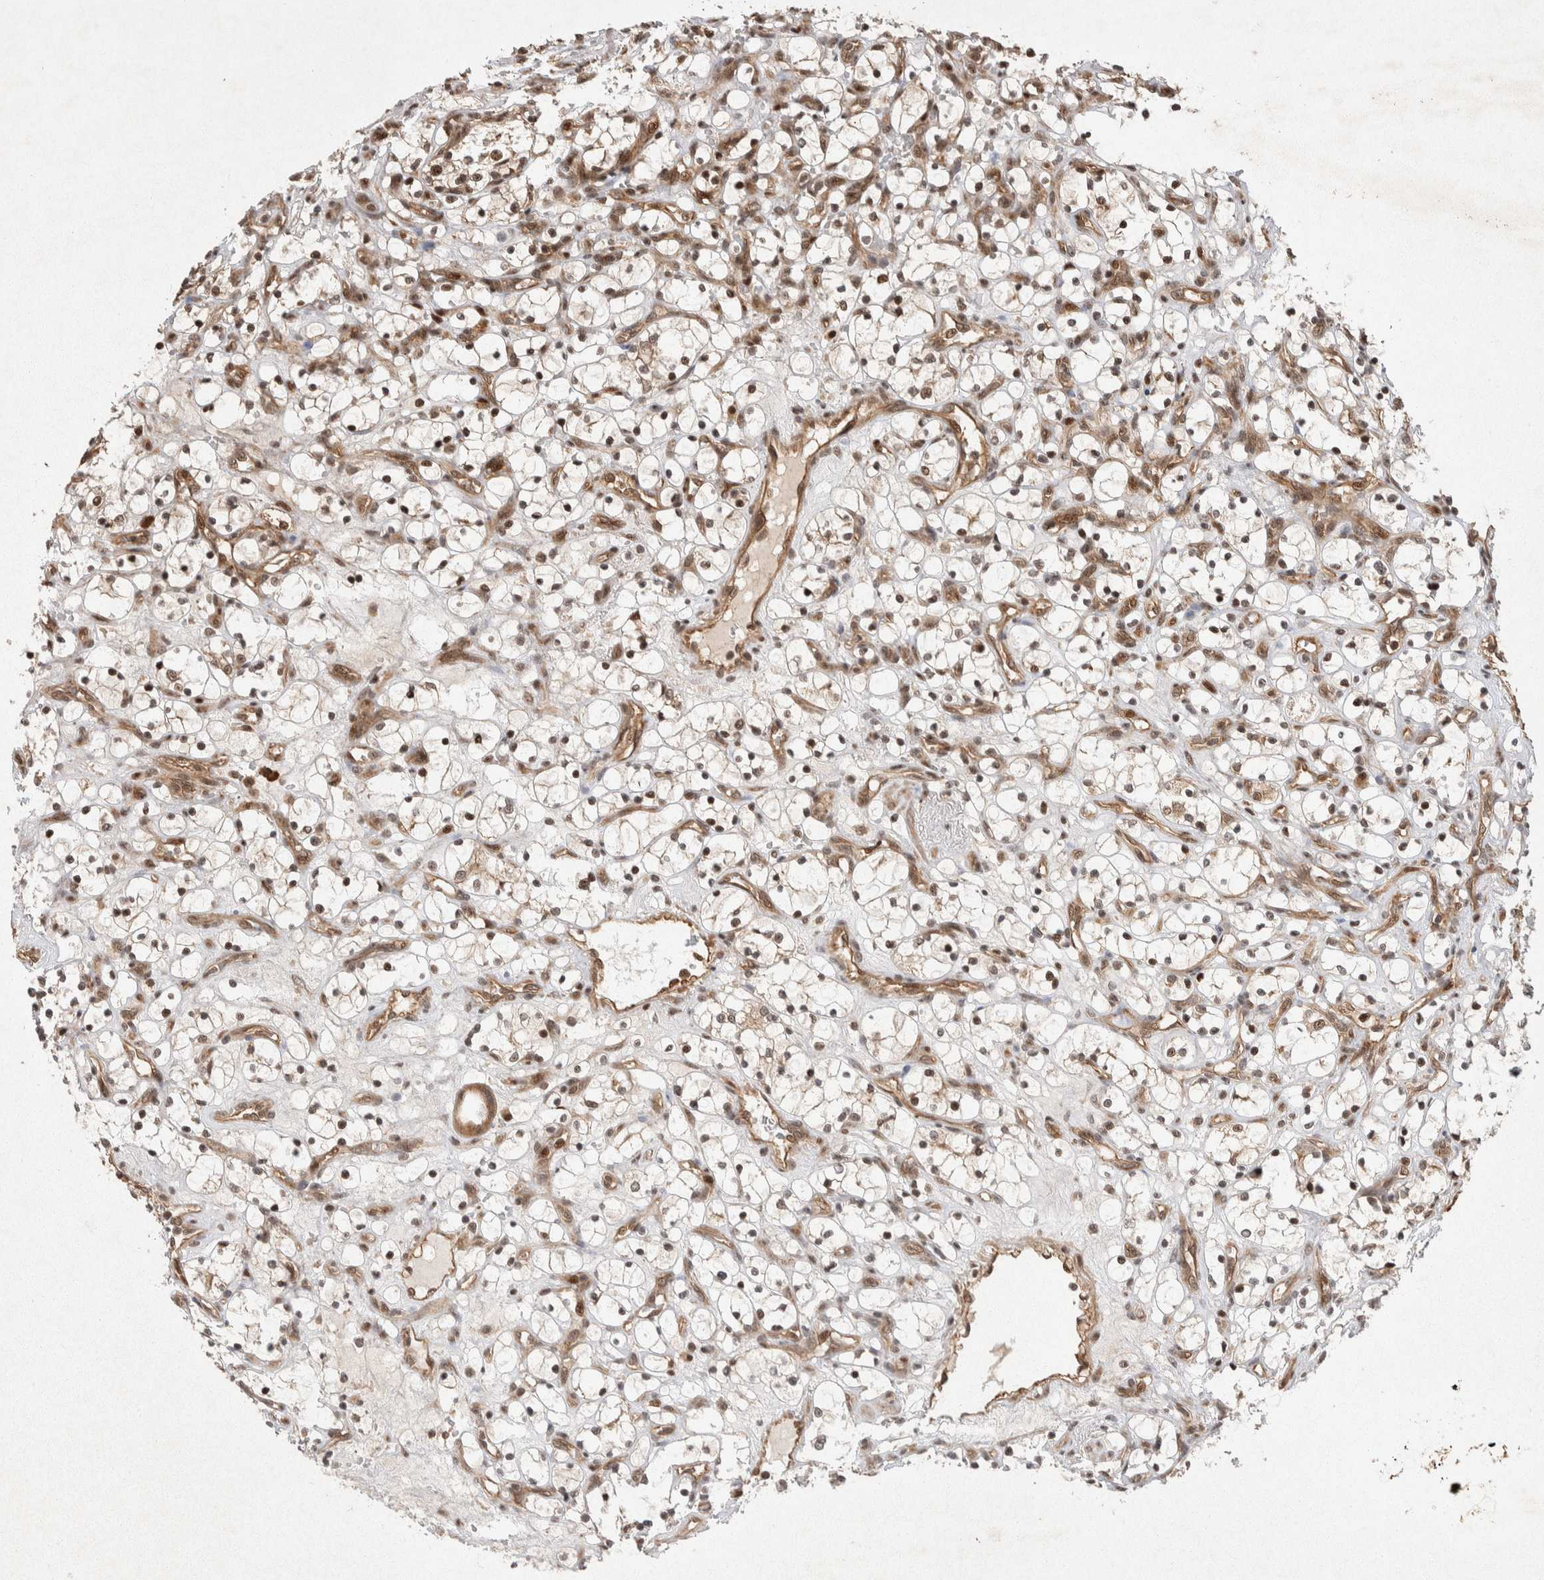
{"staining": {"intensity": "moderate", "quantity": ">75%", "location": "cytoplasmic/membranous,nuclear"}, "tissue": "renal cancer", "cell_type": "Tumor cells", "image_type": "cancer", "snomed": [{"axis": "morphology", "description": "Adenocarcinoma, NOS"}, {"axis": "topography", "description": "Kidney"}], "caption": "Immunohistochemistry photomicrograph of human adenocarcinoma (renal) stained for a protein (brown), which demonstrates medium levels of moderate cytoplasmic/membranous and nuclear positivity in about >75% of tumor cells.", "gene": "TOR1B", "patient": {"sex": "female", "age": 69}}